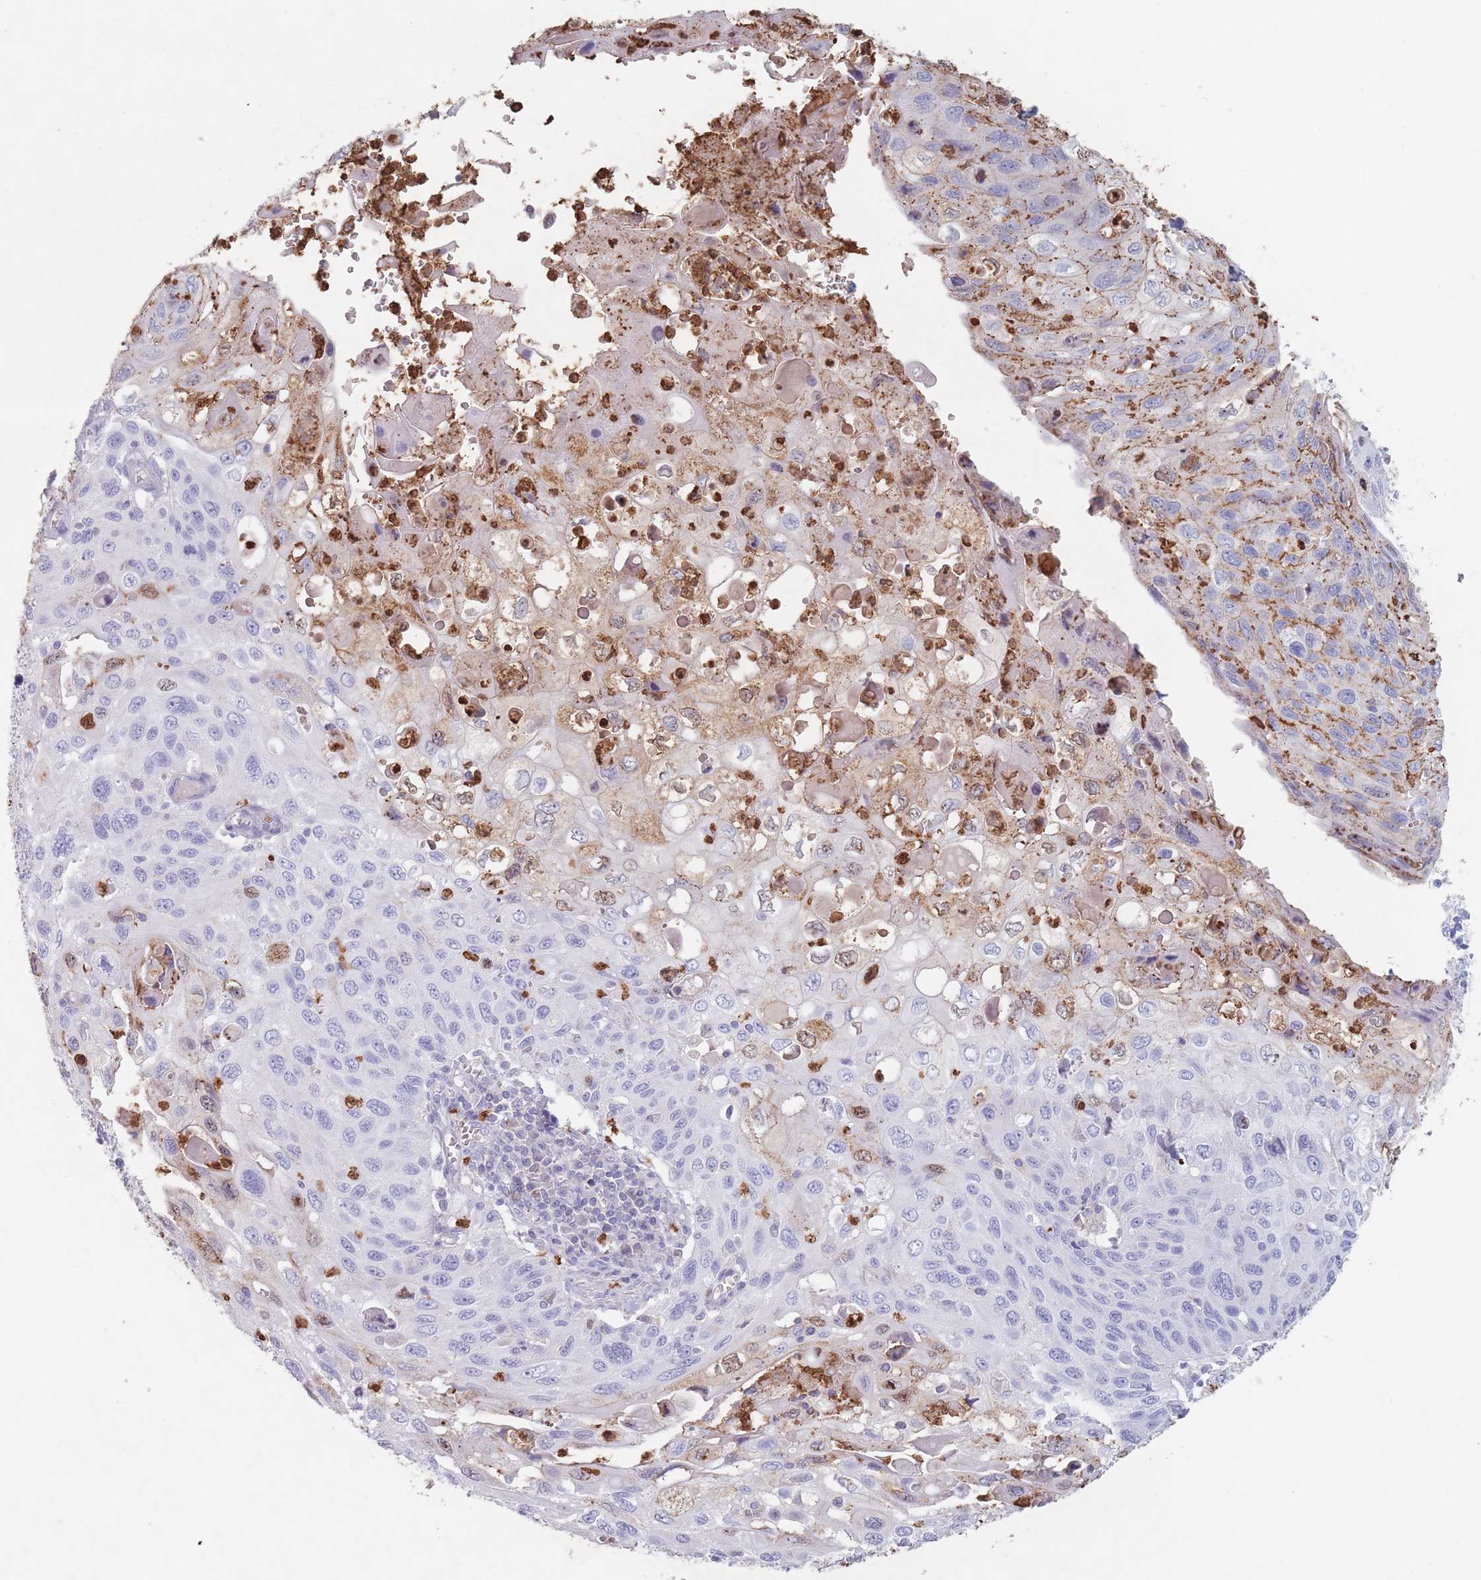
{"staining": {"intensity": "negative", "quantity": "none", "location": "none"}, "tissue": "cervical cancer", "cell_type": "Tumor cells", "image_type": "cancer", "snomed": [{"axis": "morphology", "description": "Squamous cell carcinoma, NOS"}, {"axis": "topography", "description": "Cervix"}], "caption": "High power microscopy photomicrograph of an immunohistochemistry histopathology image of cervical squamous cell carcinoma, revealing no significant positivity in tumor cells. The staining was performed using DAB to visualize the protein expression in brown, while the nuclei were stained in blue with hematoxylin (Magnification: 20x).", "gene": "ATP1A3", "patient": {"sex": "female", "age": 70}}